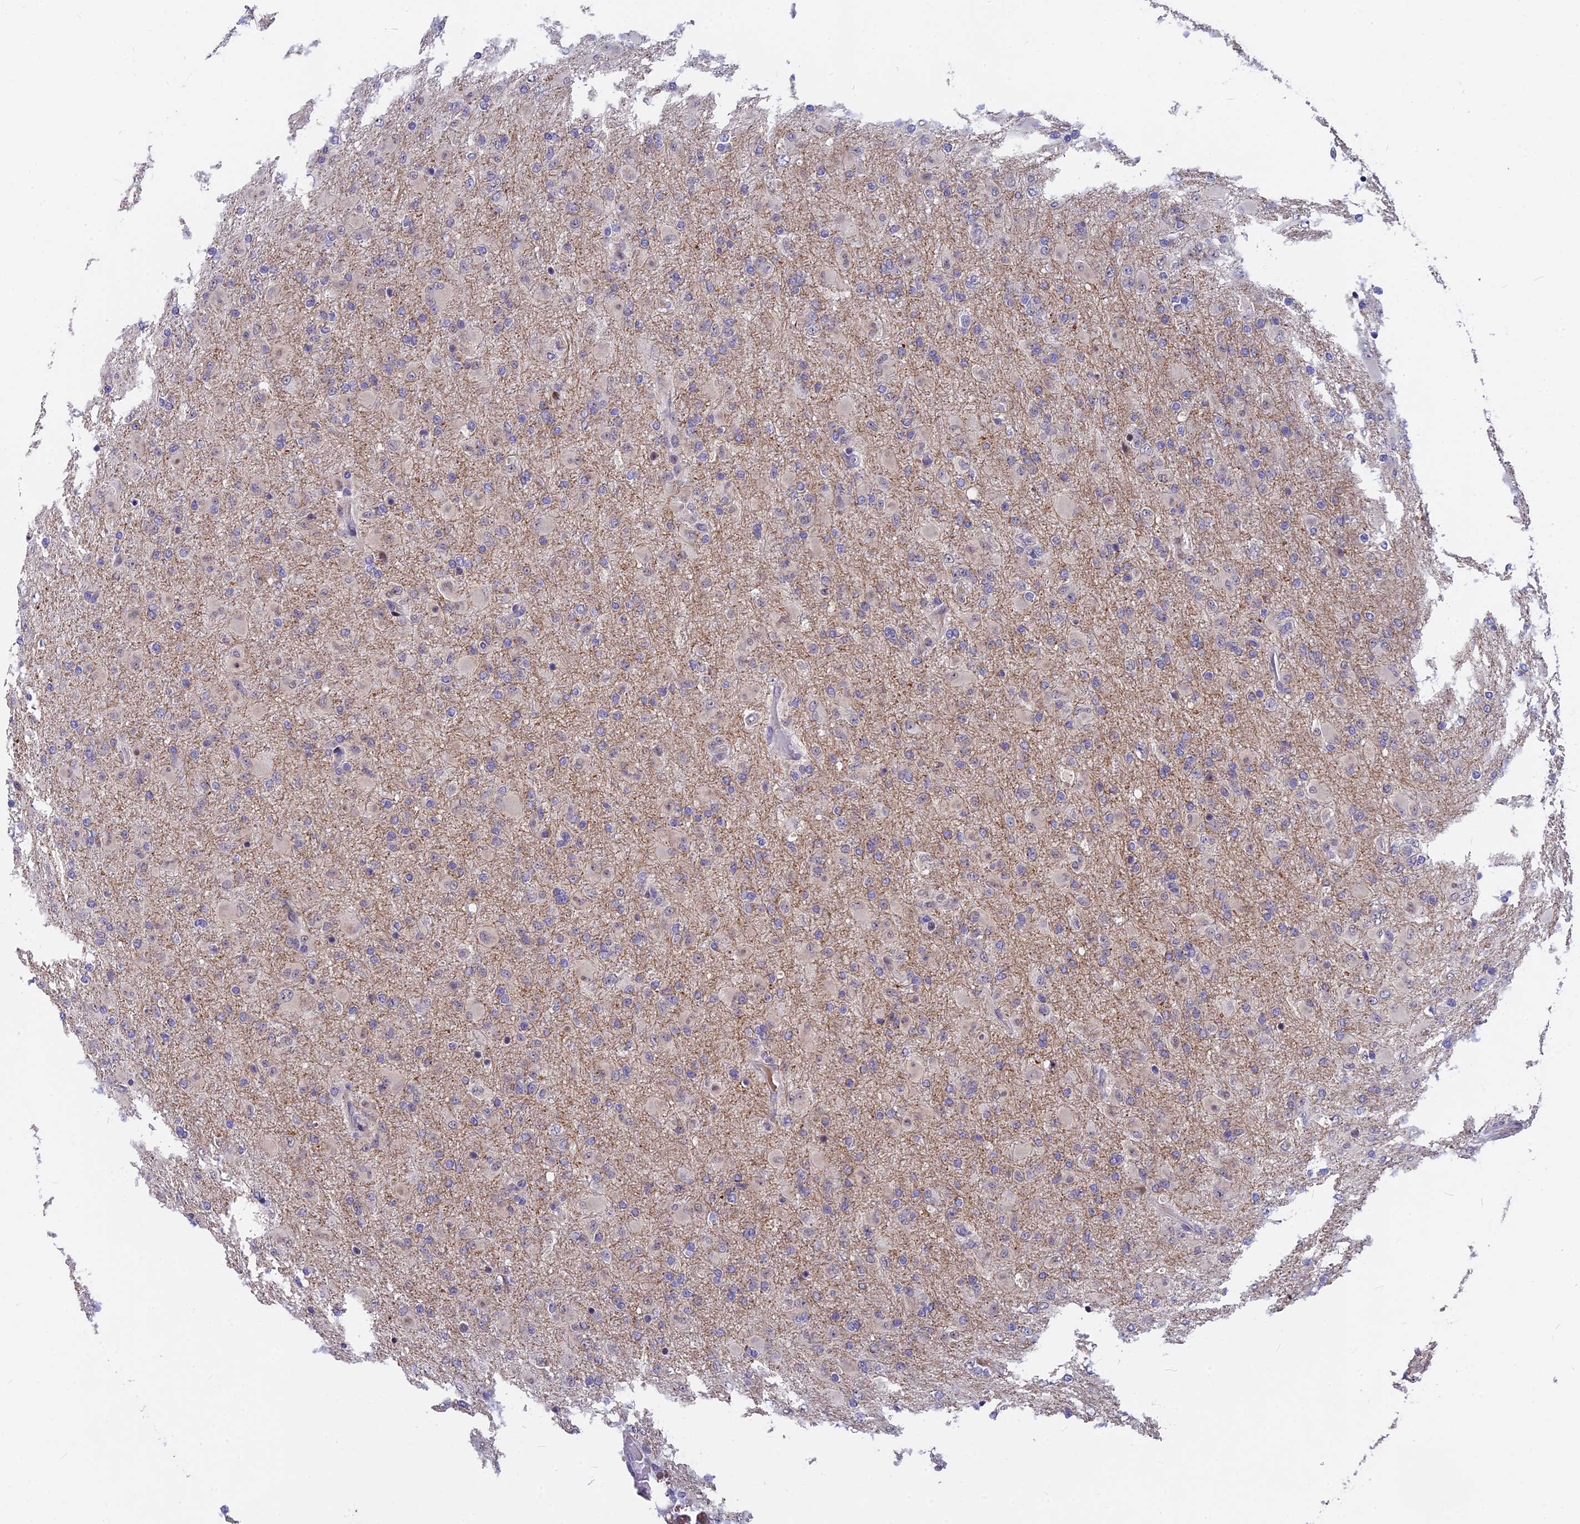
{"staining": {"intensity": "negative", "quantity": "none", "location": "none"}, "tissue": "glioma", "cell_type": "Tumor cells", "image_type": "cancer", "snomed": [{"axis": "morphology", "description": "Glioma, malignant, Low grade"}, {"axis": "topography", "description": "Brain"}], "caption": "There is no significant staining in tumor cells of glioma.", "gene": "ANKRD34B", "patient": {"sex": "male", "age": 65}}